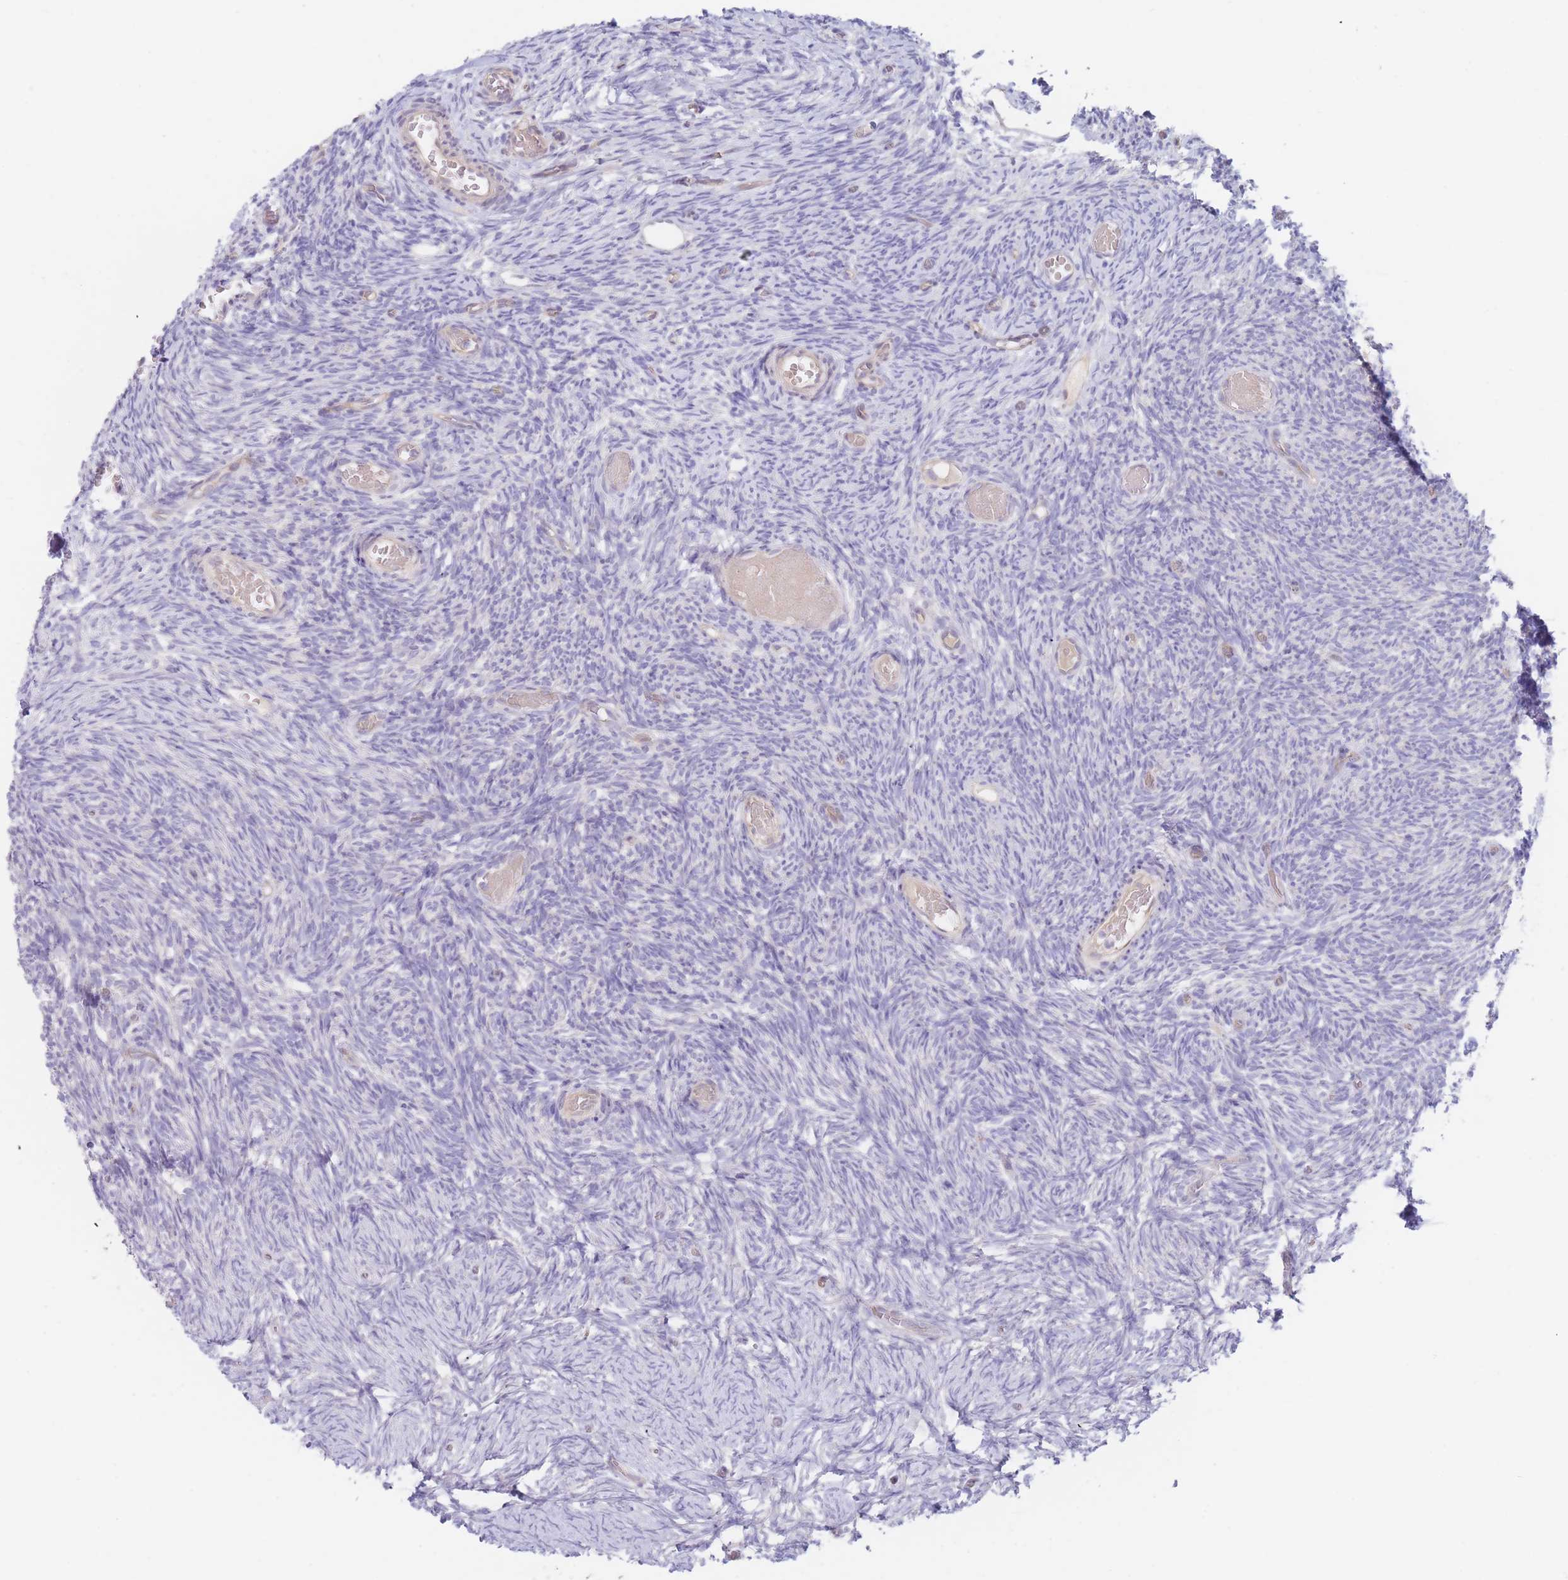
{"staining": {"intensity": "negative", "quantity": "none", "location": "none"}, "tissue": "ovary", "cell_type": "Ovarian stroma cells", "image_type": "normal", "snomed": [{"axis": "morphology", "description": "Normal tissue, NOS"}, {"axis": "topography", "description": "Ovary"}], "caption": "IHC of normal ovary shows no expression in ovarian stroma cells.", "gene": "ZNF281", "patient": {"sex": "female", "age": 39}}